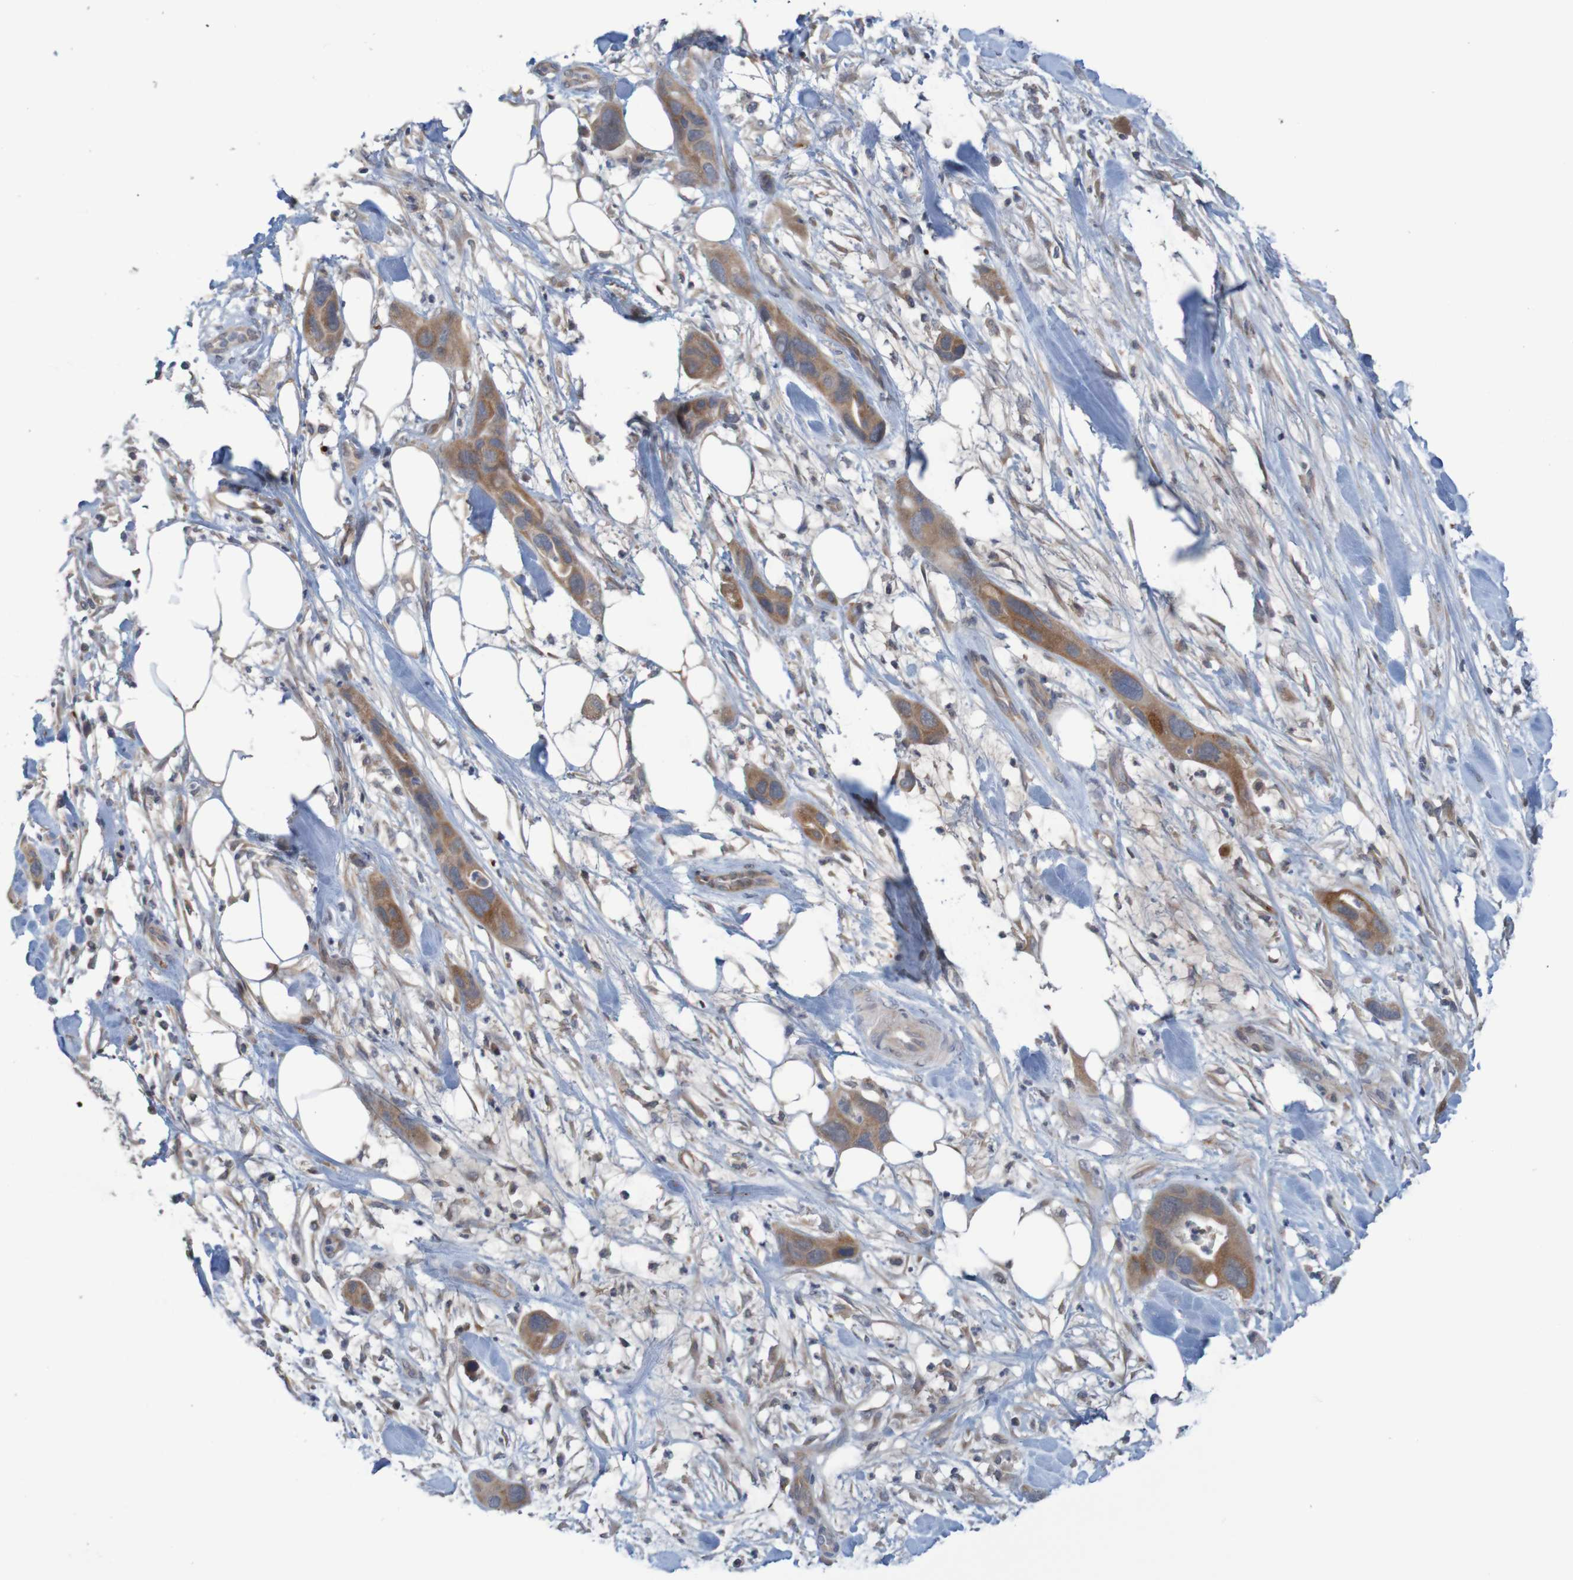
{"staining": {"intensity": "moderate", "quantity": ">75%", "location": "cytoplasmic/membranous"}, "tissue": "pancreatic cancer", "cell_type": "Tumor cells", "image_type": "cancer", "snomed": [{"axis": "morphology", "description": "Adenocarcinoma, NOS"}, {"axis": "topography", "description": "Pancreas"}], "caption": "Immunohistochemical staining of adenocarcinoma (pancreatic) shows moderate cytoplasmic/membranous protein positivity in about >75% of tumor cells.", "gene": "ANKK1", "patient": {"sex": "female", "age": 71}}